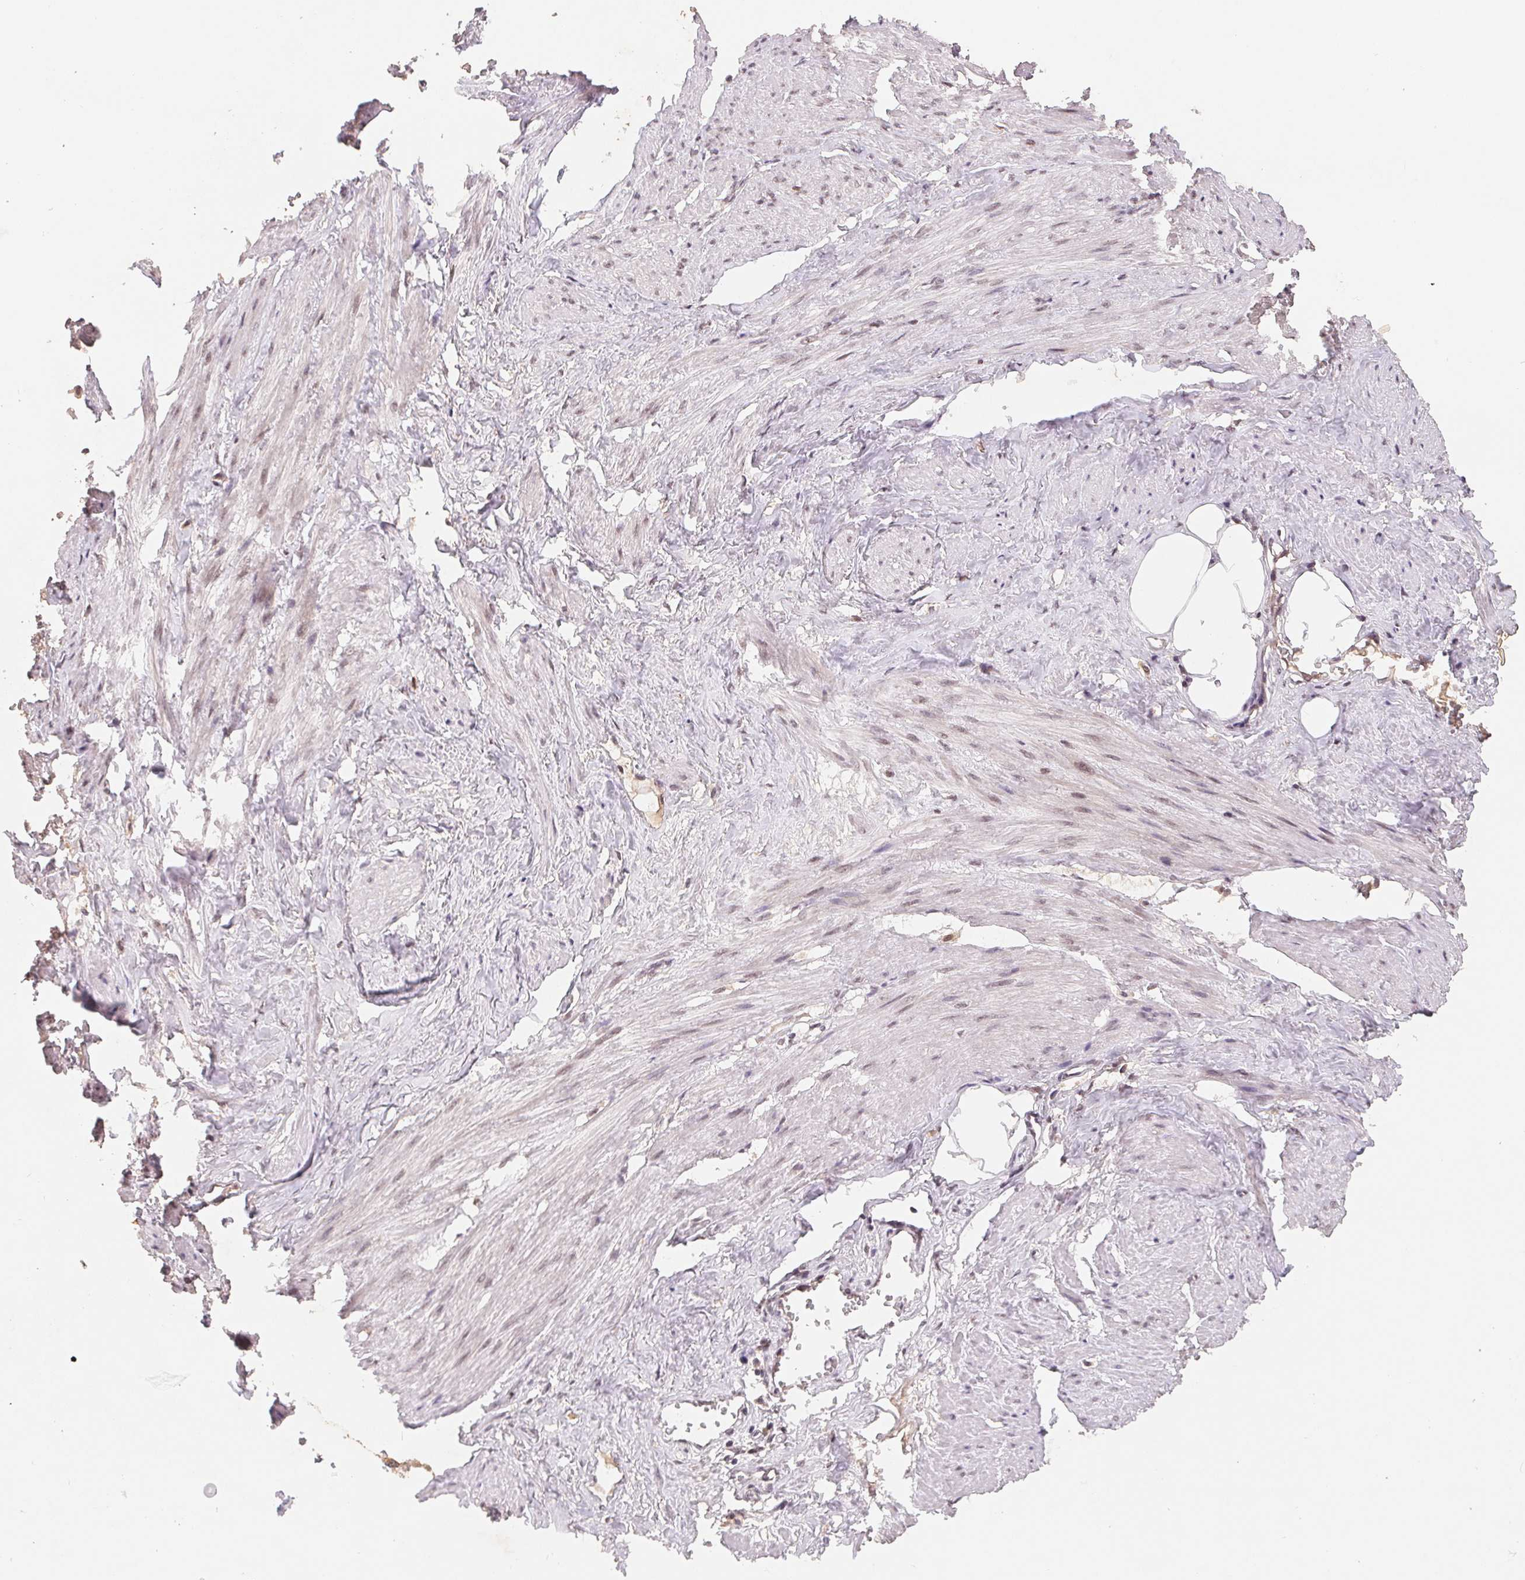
{"staining": {"intensity": "negative", "quantity": "none", "location": "none"}, "tissue": "adipose tissue", "cell_type": "Adipocytes", "image_type": "normal", "snomed": [{"axis": "morphology", "description": "Normal tissue, NOS"}, {"axis": "topography", "description": "Prostate"}, {"axis": "topography", "description": "Peripheral nerve tissue"}], "caption": "Immunohistochemistry (IHC) of unremarkable adipose tissue displays no expression in adipocytes.", "gene": "HMGN3", "patient": {"sex": "male", "age": 55}}